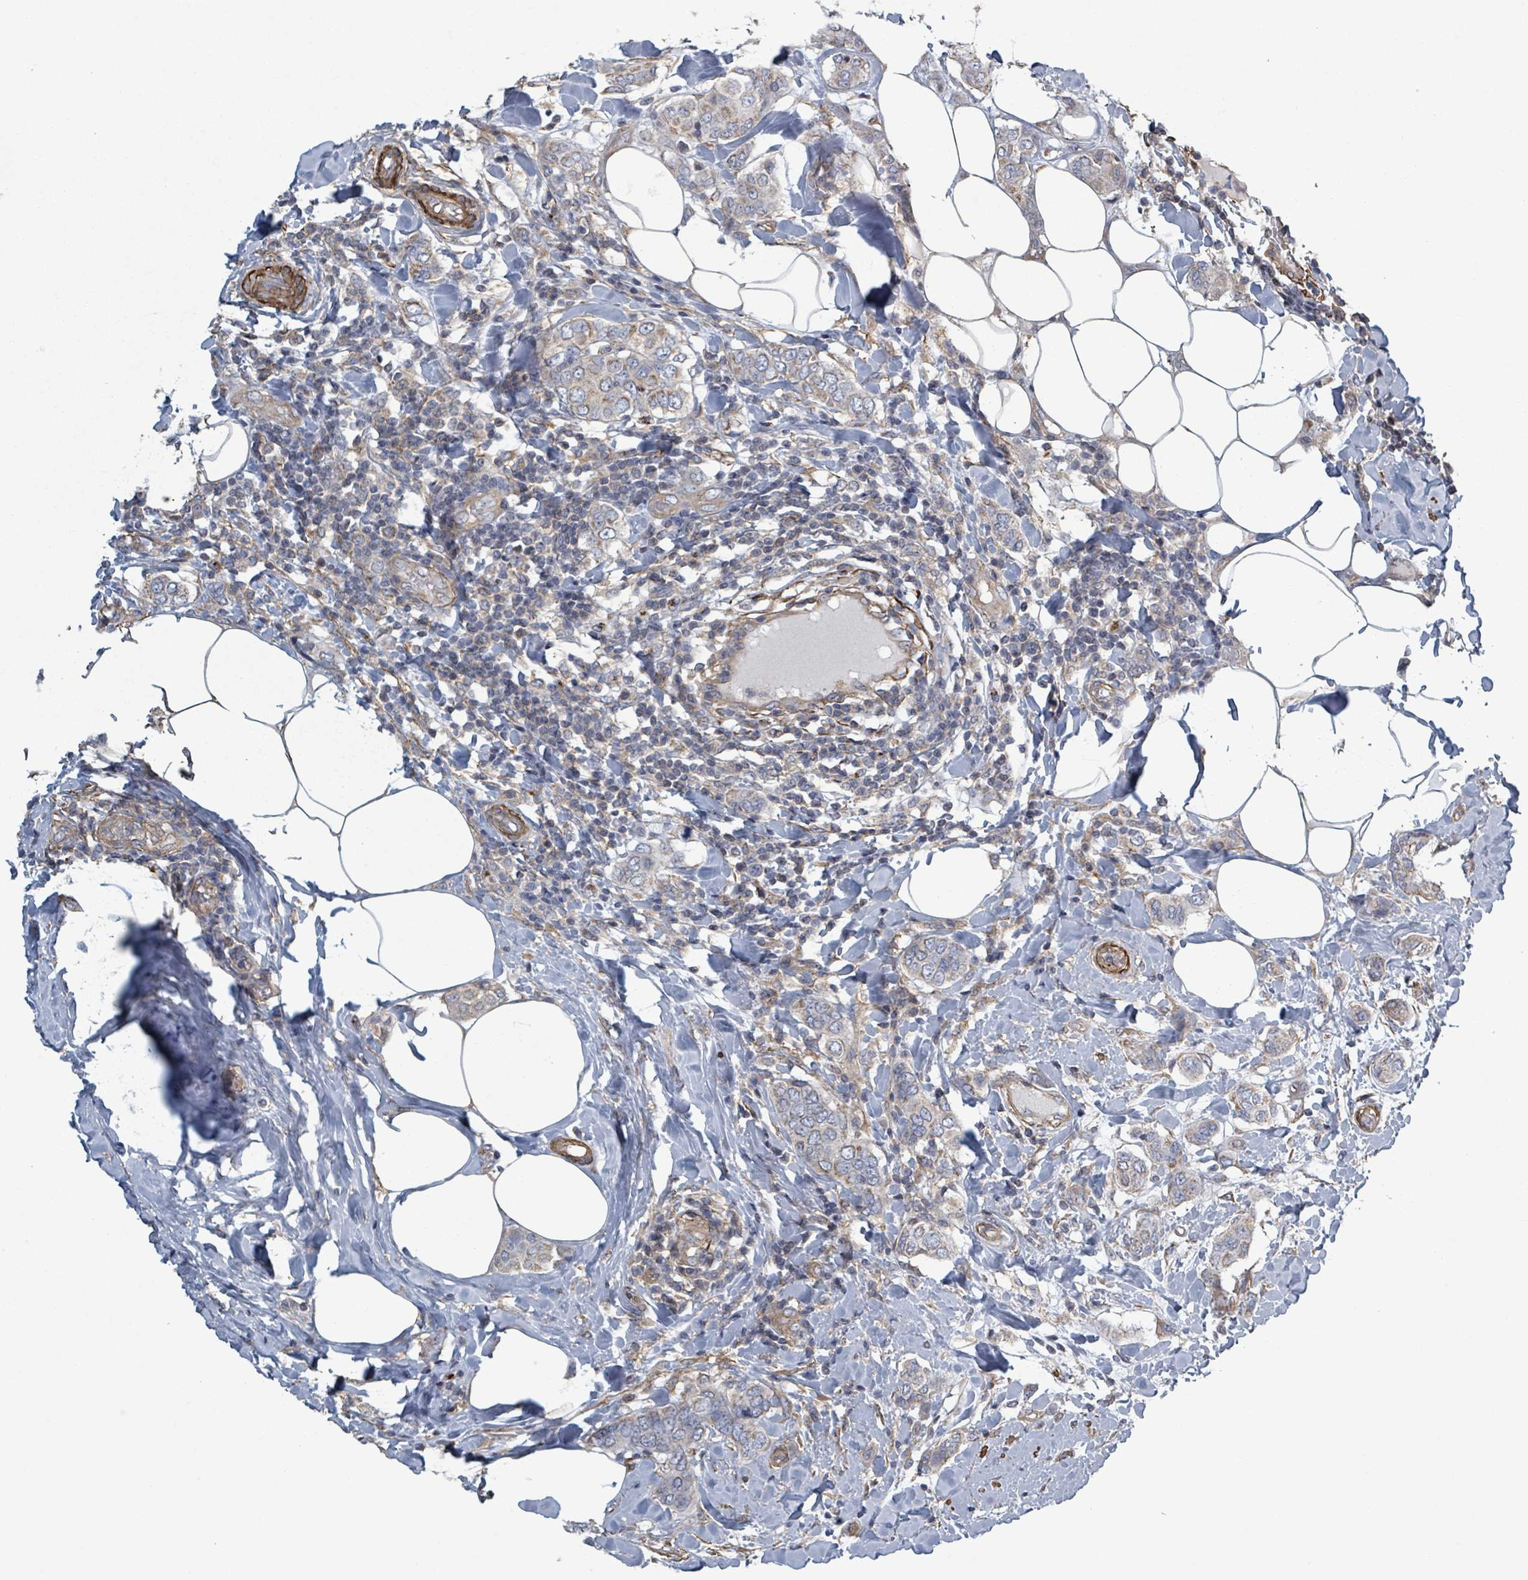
{"staining": {"intensity": "negative", "quantity": "none", "location": "none"}, "tissue": "breast cancer", "cell_type": "Tumor cells", "image_type": "cancer", "snomed": [{"axis": "morphology", "description": "Lobular carcinoma"}, {"axis": "topography", "description": "Breast"}], "caption": "Image shows no protein expression in tumor cells of breast cancer (lobular carcinoma) tissue.", "gene": "ADCK1", "patient": {"sex": "female", "age": 51}}